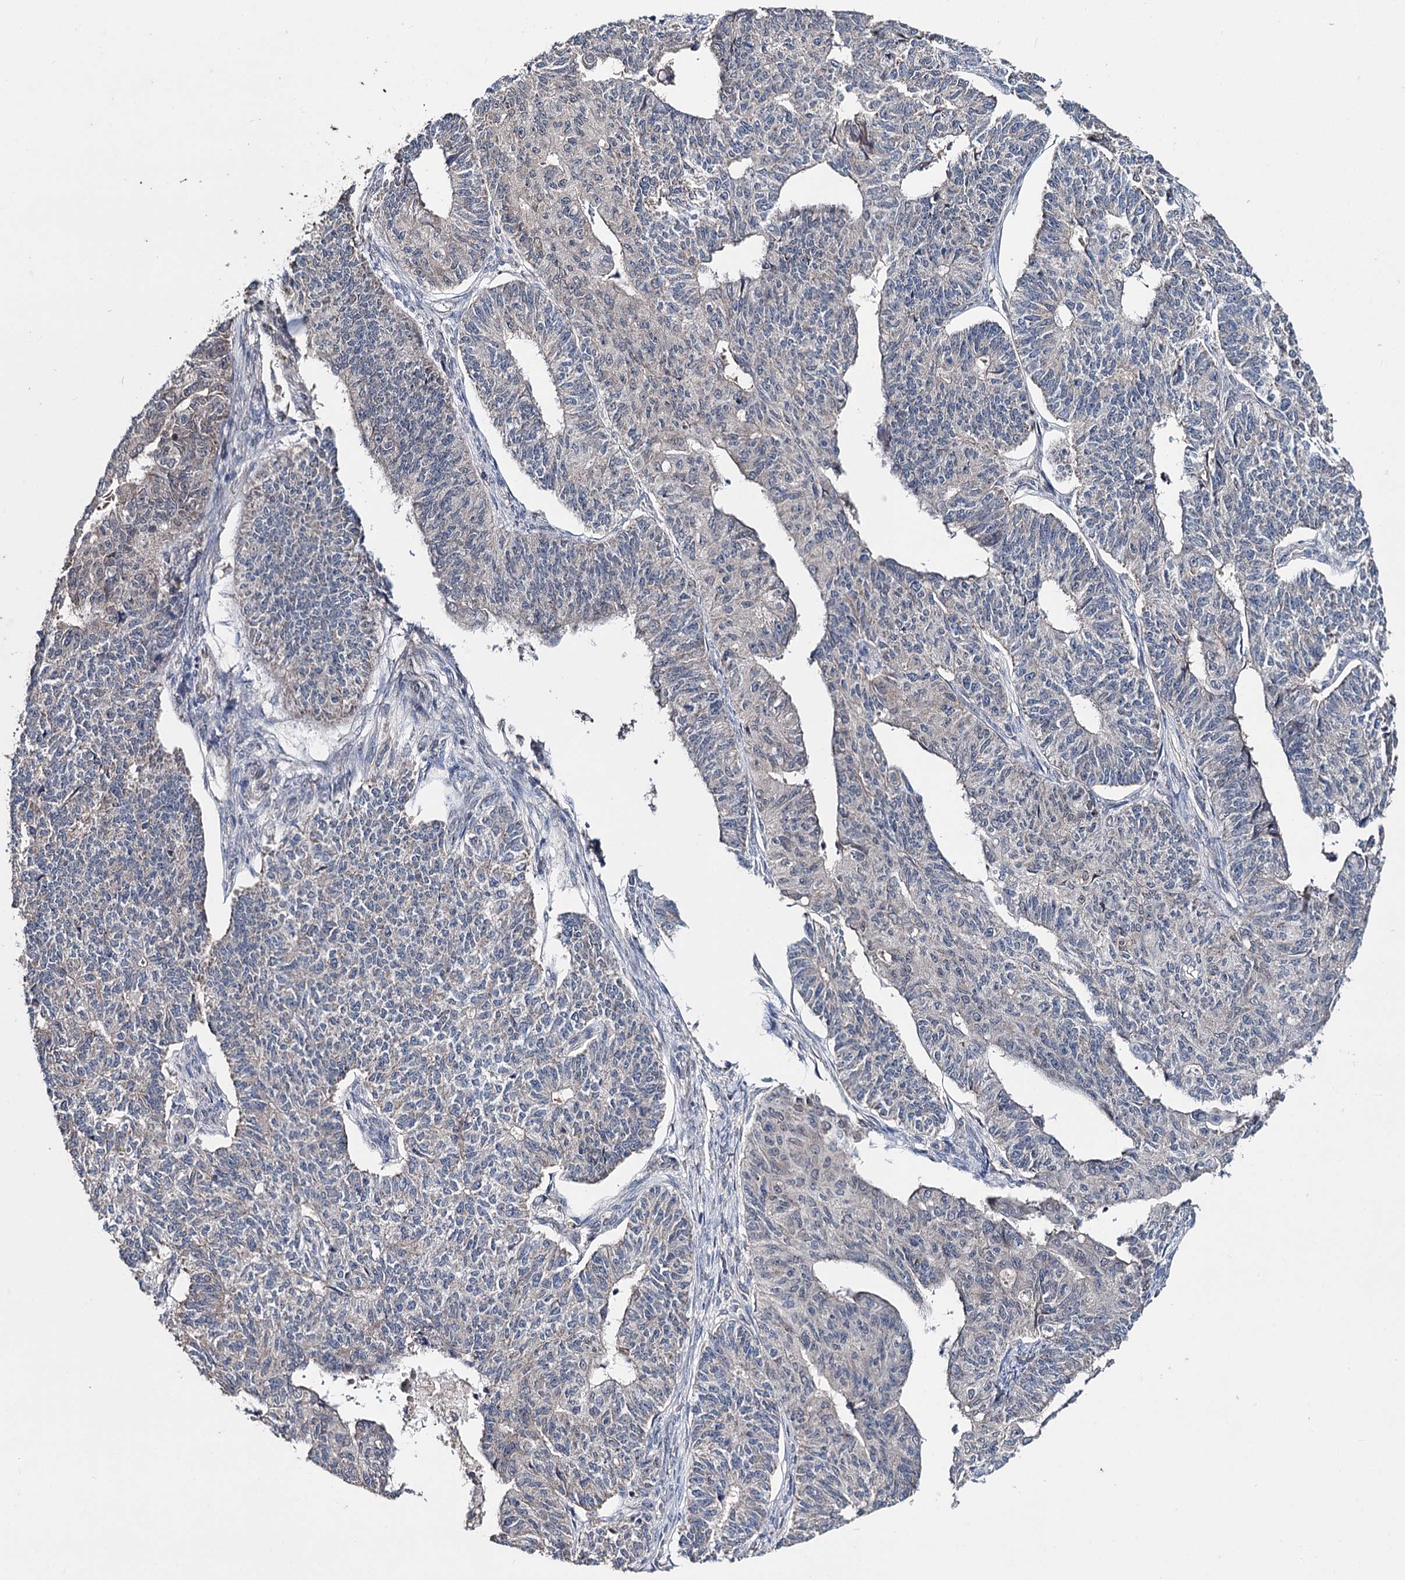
{"staining": {"intensity": "negative", "quantity": "none", "location": "none"}, "tissue": "endometrial cancer", "cell_type": "Tumor cells", "image_type": "cancer", "snomed": [{"axis": "morphology", "description": "Adenocarcinoma, NOS"}, {"axis": "topography", "description": "Endometrium"}], "caption": "High magnification brightfield microscopy of endometrial adenocarcinoma stained with DAB (brown) and counterstained with hematoxylin (blue): tumor cells show no significant positivity. The staining is performed using DAB (3,3'-diaminobenzidine) brown chromogen with nuclei counter-stained in using hematoxylin.", "gene": "CLPB", "patient": {"sex": "female", "age": 32}}